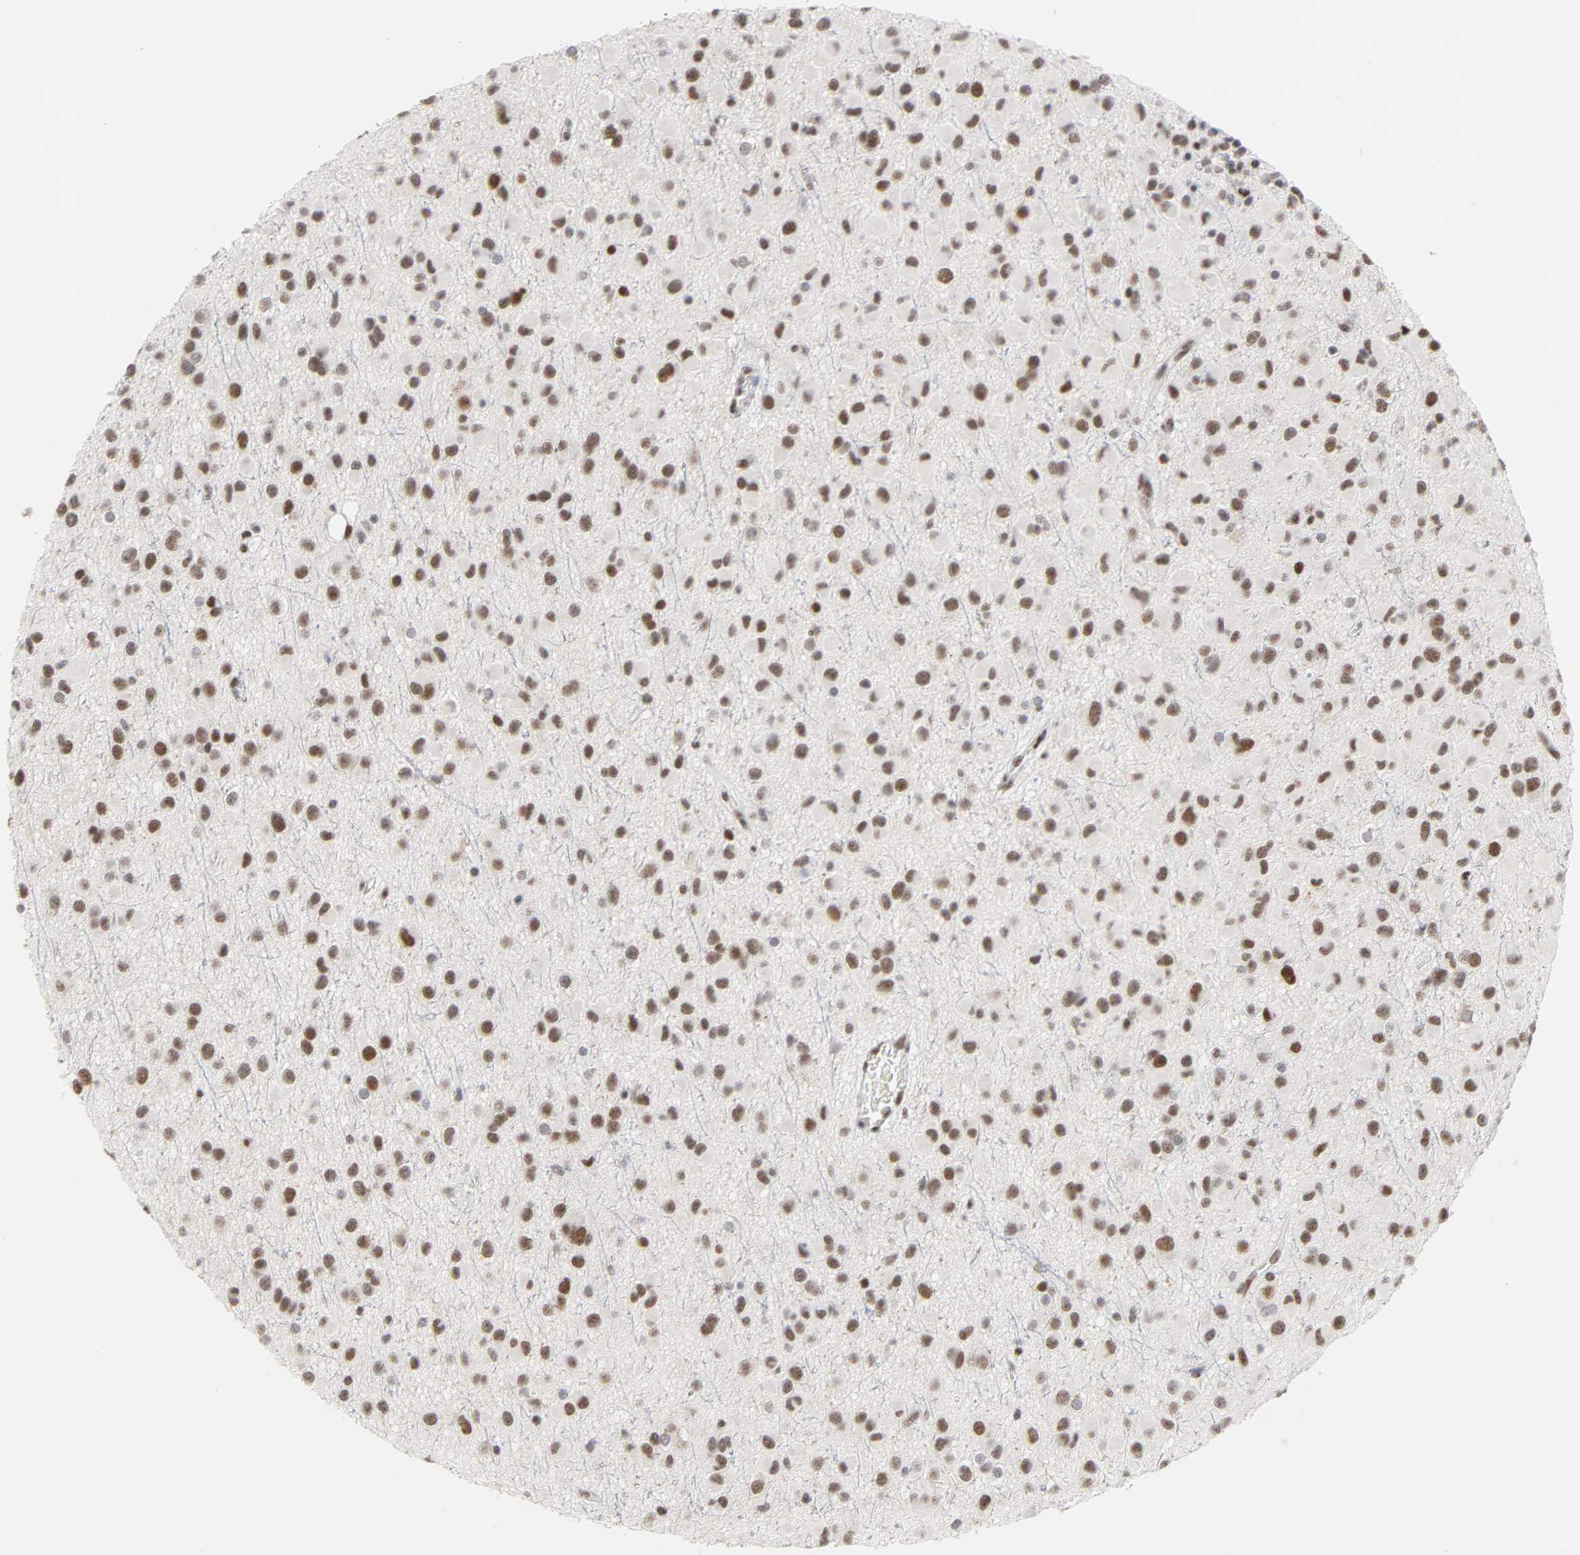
{"staining": {"intensity": "moderate", "quantity": ">75%", "location": "nuclear"}, "tissue": "glioma", "cell_type": "Tumor cells", "image_type": "cancer", "snomed": [{"axis": "morphology", "description": "Glioma, malignant, Low grade"}, {"axis": "topography", "description": "Brain"}], "caption": "A medium amount of moderate nuclear positivity is identified in about >75% of tumor cells in glioma tissue.", "gene": "CREBBP", "patient": {"sex": "male", "age": 42}}